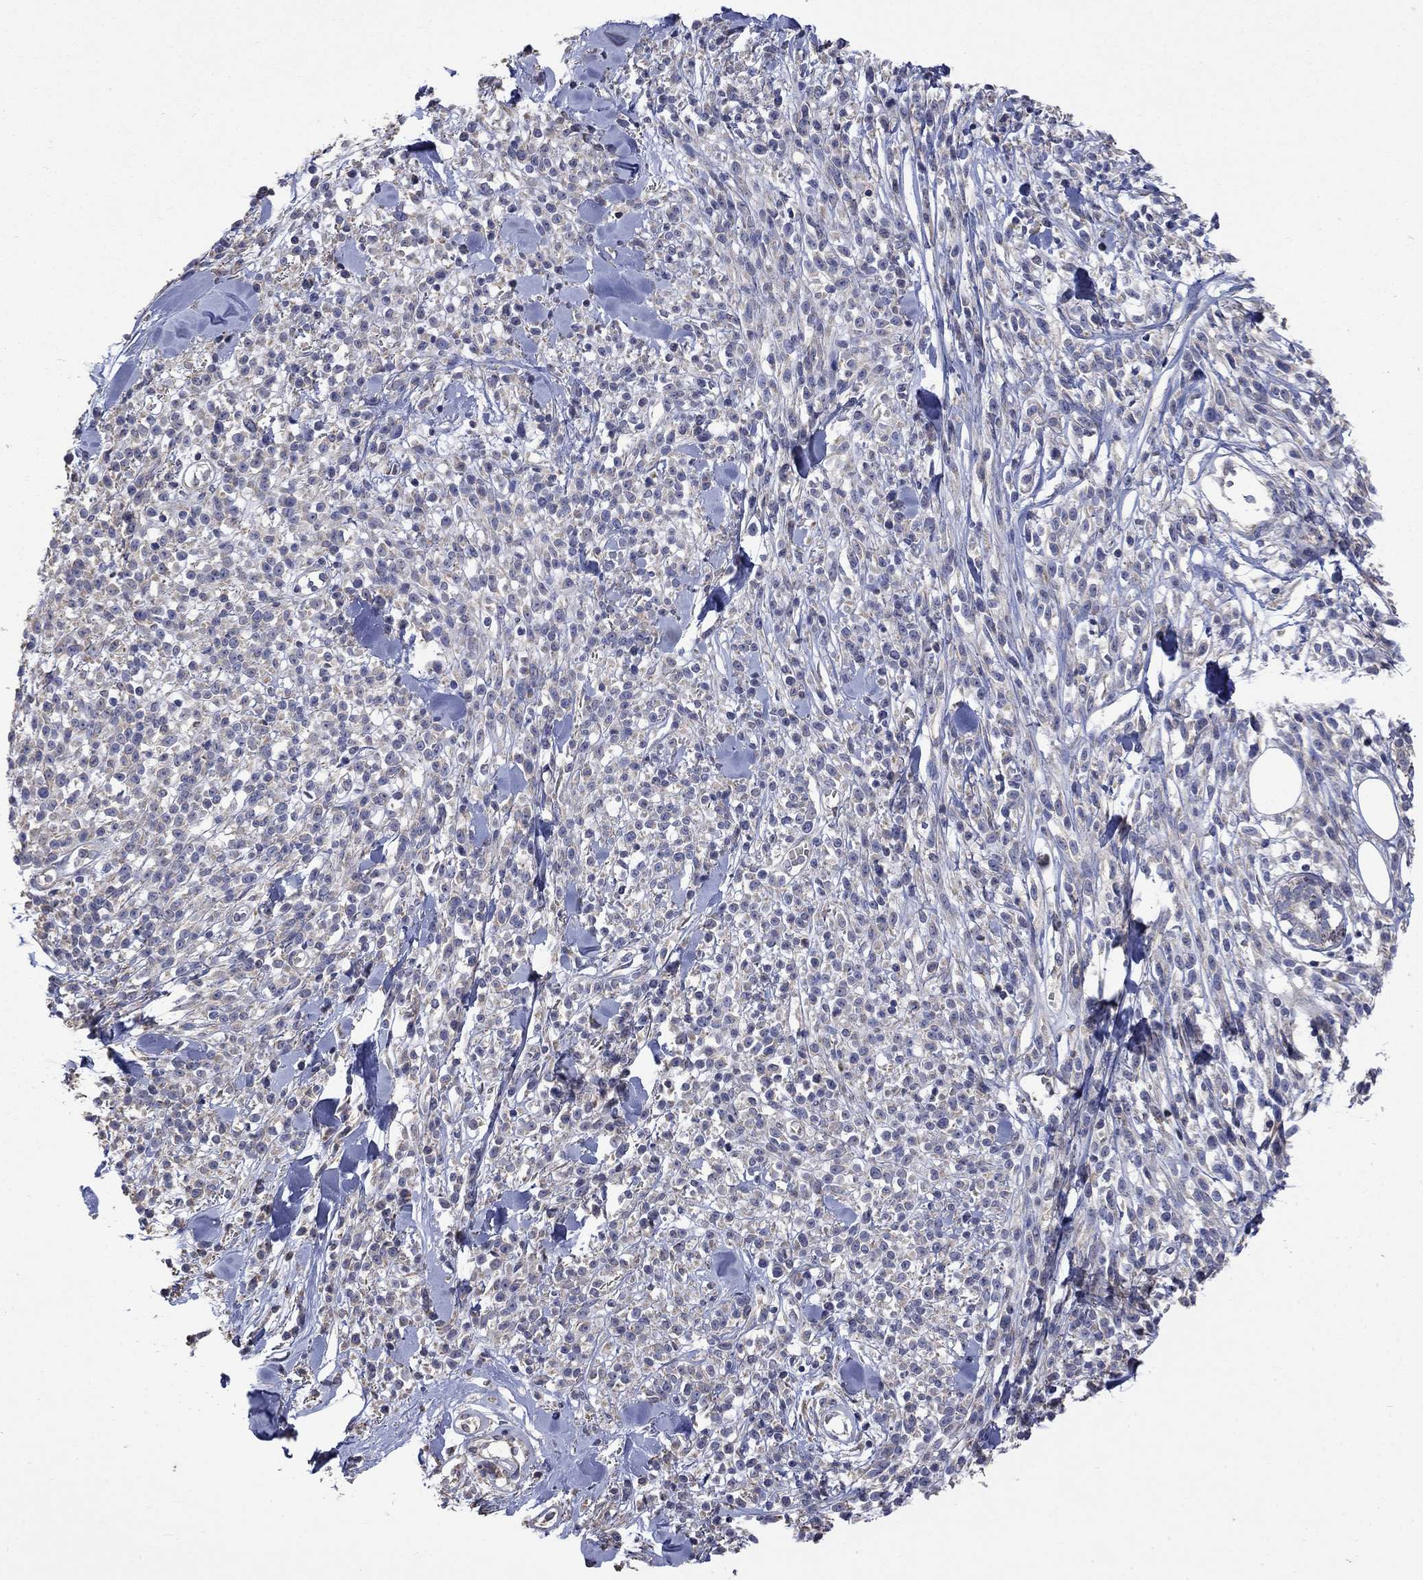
{"staining": {"intensity": "negative", "quantity": "none", "location": "none"}, "tissue": "melanoma", "cell_type": "Tumor cells", "image_type": "cancer", "snomed": [{"axis": "morphology", "description": "Malignant melanoma, NOS"}, {"axis": "topography", "description": "Skin"}, {"axis": "topography", "description": "Skin of trunk"}], "caption": "This is an IHC histopathology image of malignant melanoma. There is no staining in tumor cells.", "gene": "CAMKK2", "patient": {"sex": "male", "age": 74}}